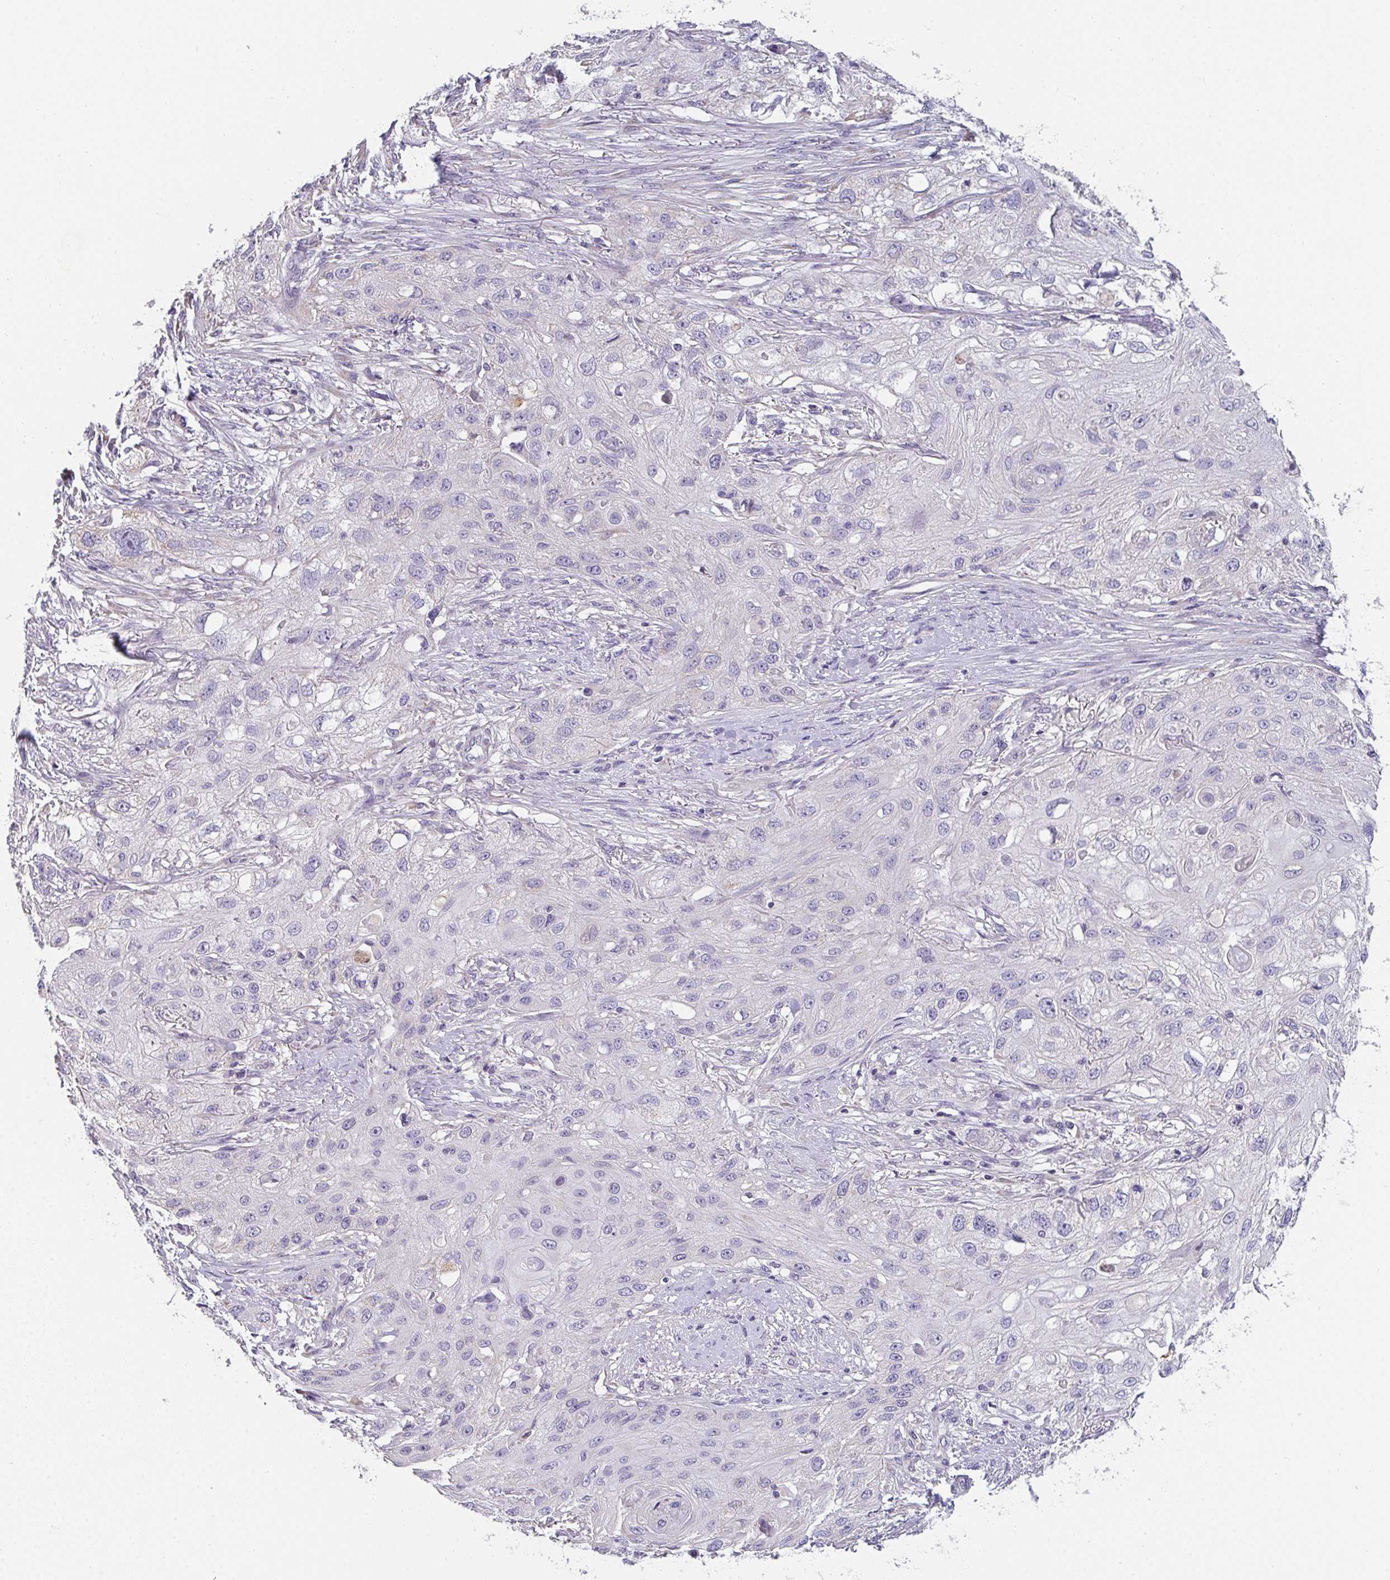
{"staining": {"intensity": "negative", "quantity": "none", "location": "none"}, "tissue": "skin cancer", "cell_type": "Tumor cells", "image_type": "cancer", "snomed": [{"axis": "morphology", "description": "Squamous cell carcinoma, NOS"}, {"axis": "topography", "description": "Skin"}, {"axis": "topography", "description": "Vulva"}], "caption": "Skin cancer (squamous cell carcinoma) stained for a protein using immunohistochemistry displays no staining tumor cells.", "gene": "CACNA1S", "patient": {"sex": "female", "age": 86}}